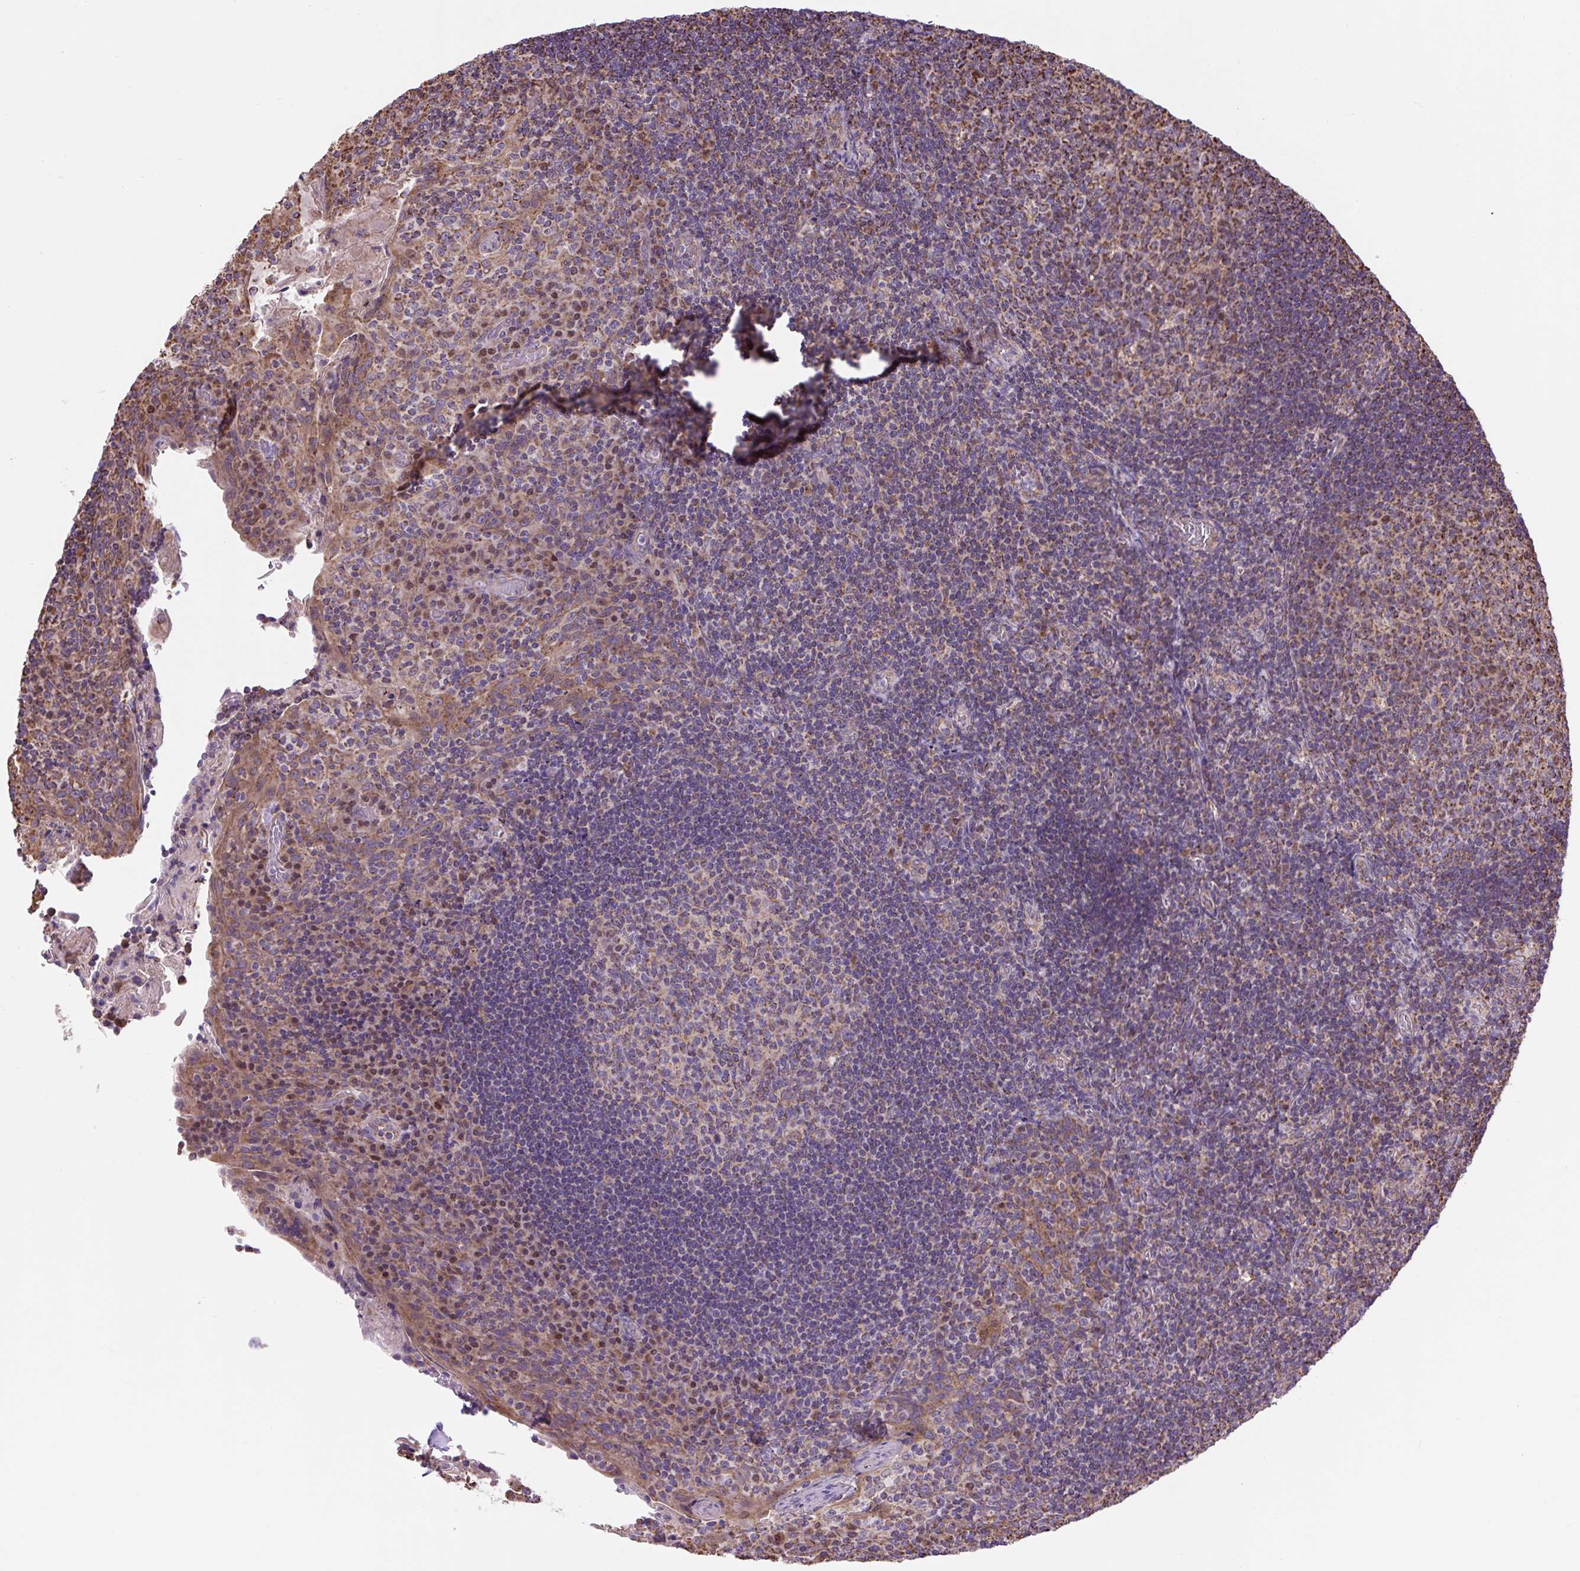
{"staining": {"intensity": "moderate", "quantity": "25%-75%", "location": "cytoplasmic/membranous"}, "tissue": "tonsil", "cell_type": "Germinal center cells", "image_type": "normal", "snomed": [{"axis": "morphology", "description": "Normal tissue, NOS"}, {"axis": "topography", "description": "Tonsil"}], "caption": "Approximately 25%-75% of germinal center cells in unremarkable human tonsil show moderate cytoplasmic/membranous protein expression as visualized by brown immunohistochemical staining.", "gene": "PLCG1", "patient": {"sex": "male", "age": 17}}